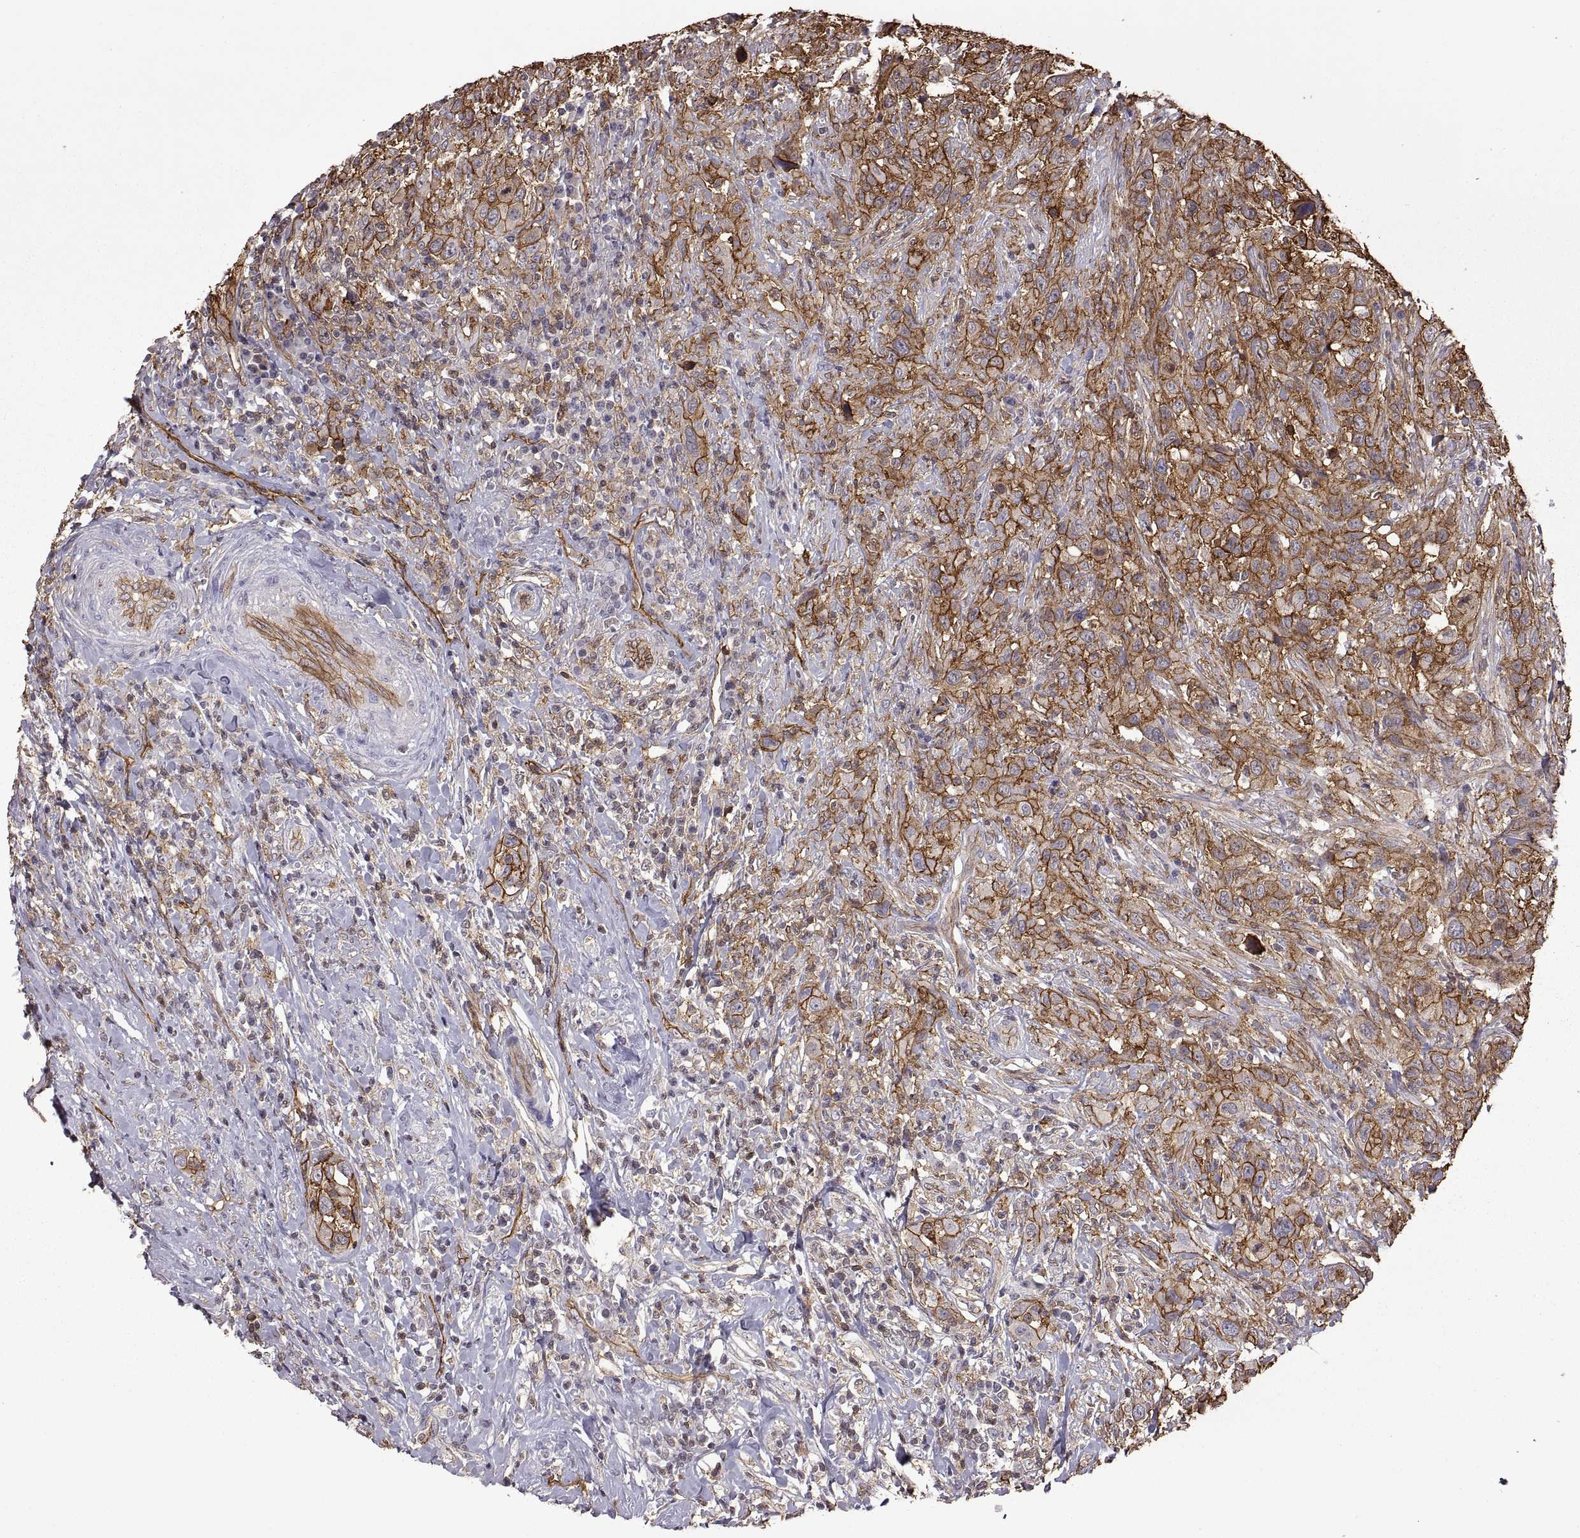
{"staining": {"intensity": "strong", "quantity": ">75%", "location": "cytoplasmic/membranous"}, "tissue": "urothelial cancer", "cell_type": "Tumor cells", "image_type": "cancer", "snomed": [{"axis": "morphology", "description": "Urothelial carcinoma, NOS"}, {"axis": "morphology", "description": "Urothelial carcinoma, High grade"}, {"axis": "topography", "description": "Urinary bladder"}], "caption": "The image demonstrates staining of high-grade urothelial carcinoma, revealing strong cytoplasmic/membranous protein positivity (brown color) within tumor cells.", "gene": "S100A10", "patient": {"sex": "female", "age": 64}}